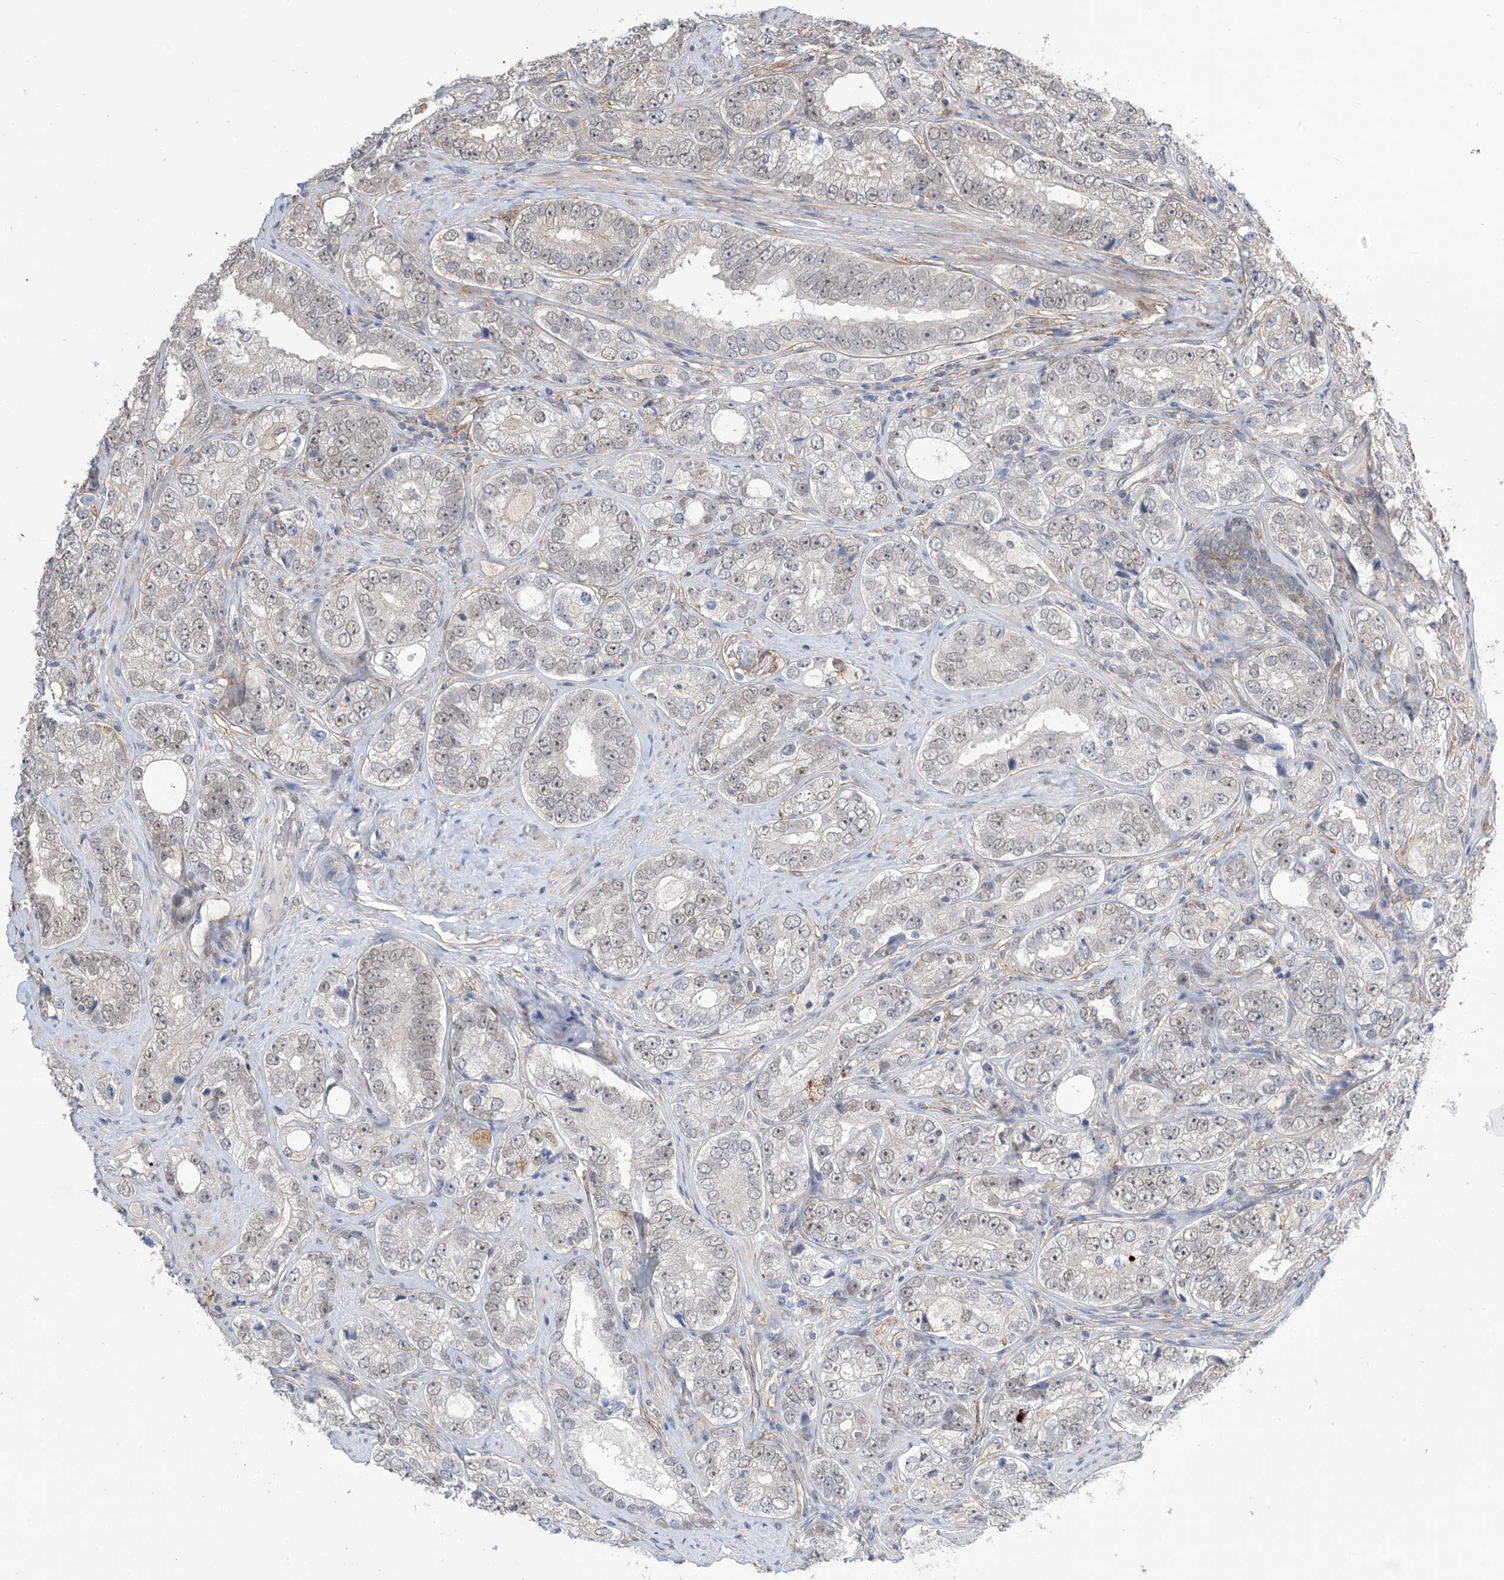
{"staining": {"intensity": "weak", "quantity": "<25%", "location": "nuclear"}, "tissue": "prostate cancer", "cell_type": "Tumor cells", "image_type": "cancer", "snomed": [{"axis": "morphology", "description": "Adenocarcinoma, High grade"}, {"axis": "topography", "description": "Prostate"}], "caption": "Immunohistochemical staining of human high-grade adenocarcinoma (prostate) displays no significant expression in tumor cells.", "gene": "ZNF8", "patient": {"sex": "male", "age": 56}}